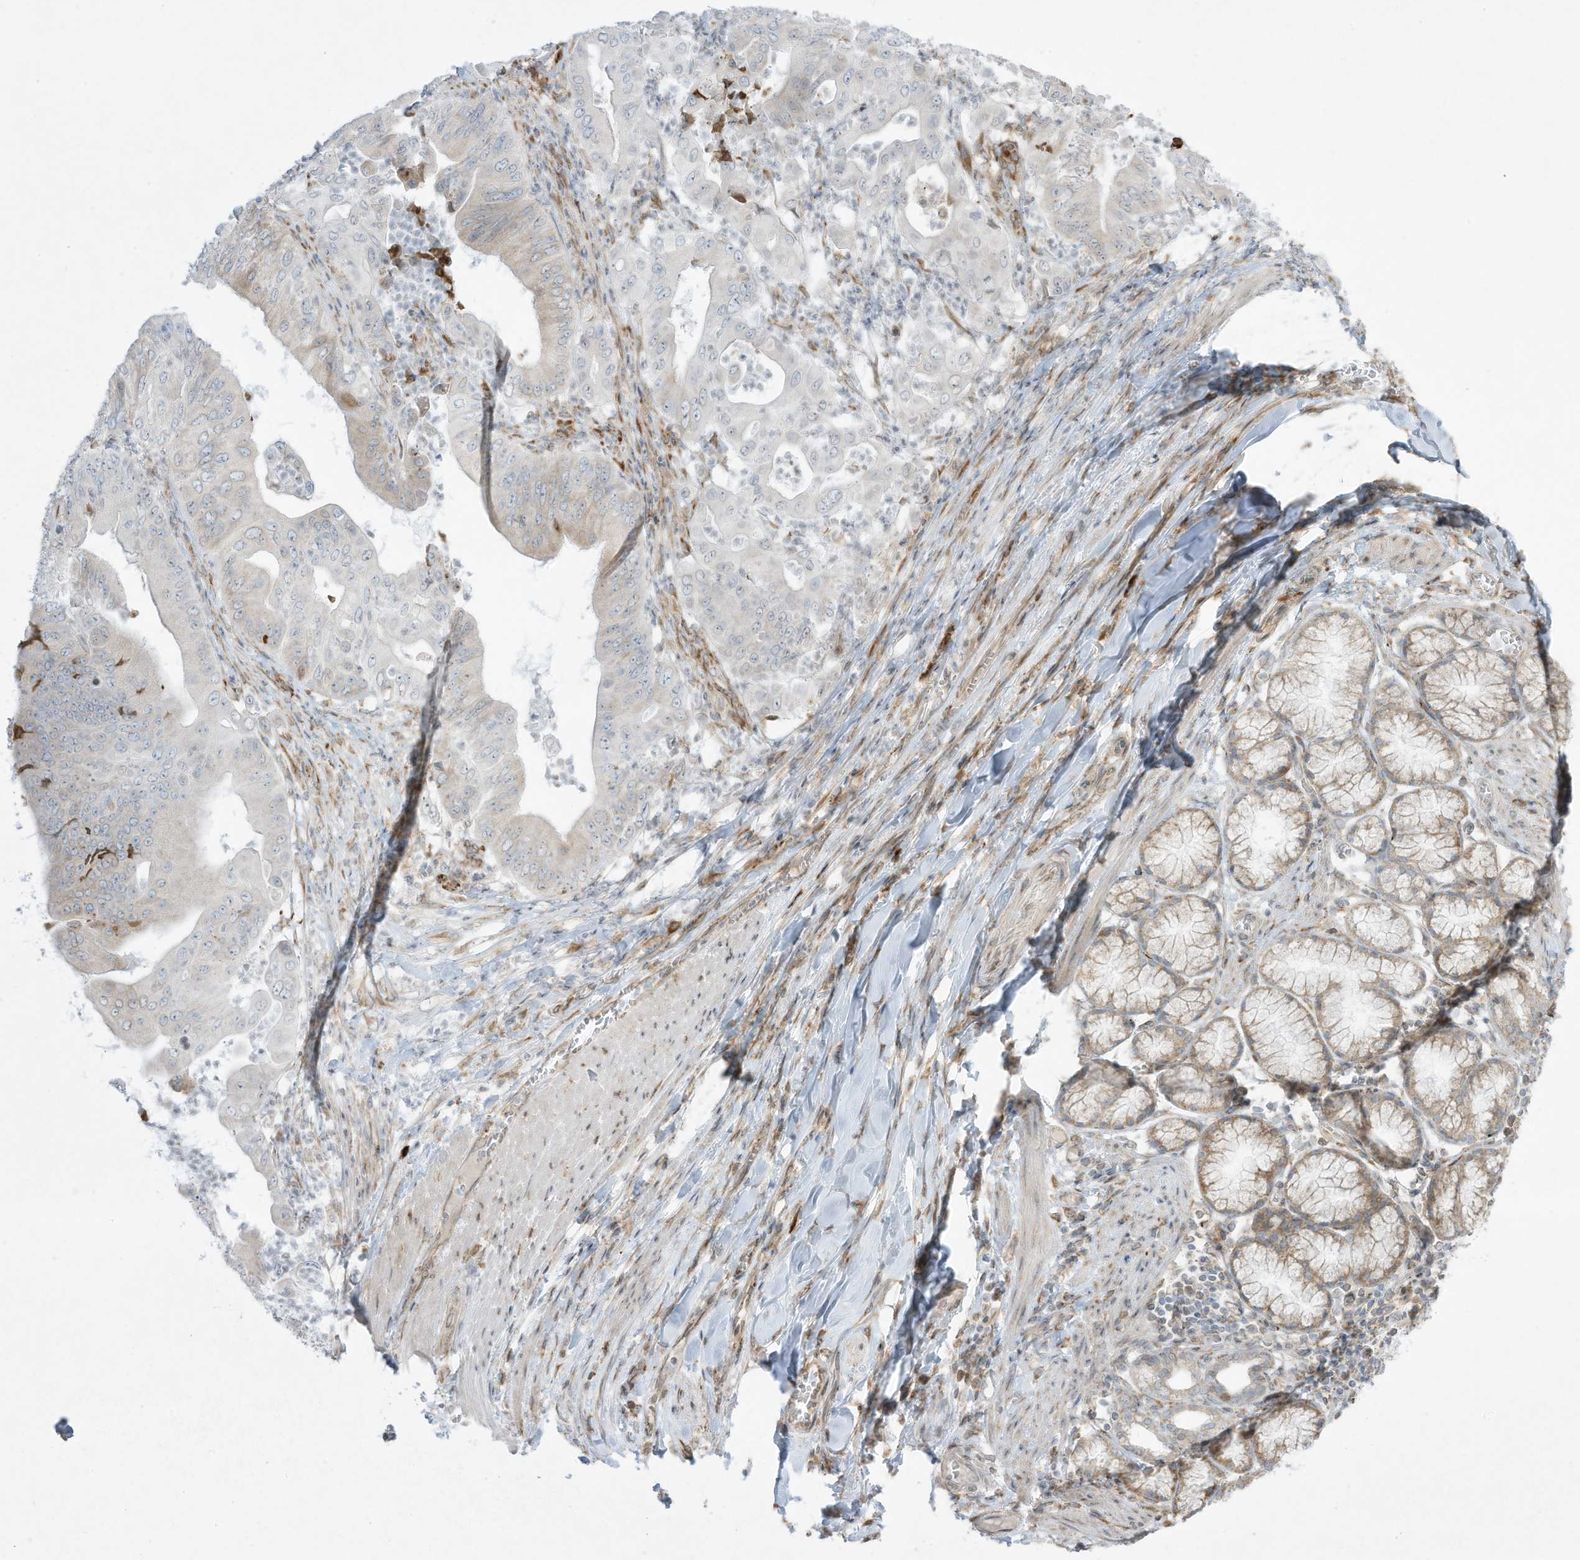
{"staining": {"intensity": "negative", "quantity": "none", "location": "none"}, "tissue": "pancreatic cancer", "cell_type": "Tumor cells", "image_type": "cancer", "snomed": [{"axis": "morphology", "description": "Adenocarcinoma, NOS"}, {"axis": "topography", "description": "Pancreas"}], "caption": "High magnification brightfield microscopy of pancreatic cancer stained with DAB (3,3'-diaminobenzidine) (brown) and counterstained with hematoxylin (blue): tumor cells show no significant expression.", "gene": "PTK6", "patient": {"sex": "female", "age": 77}}